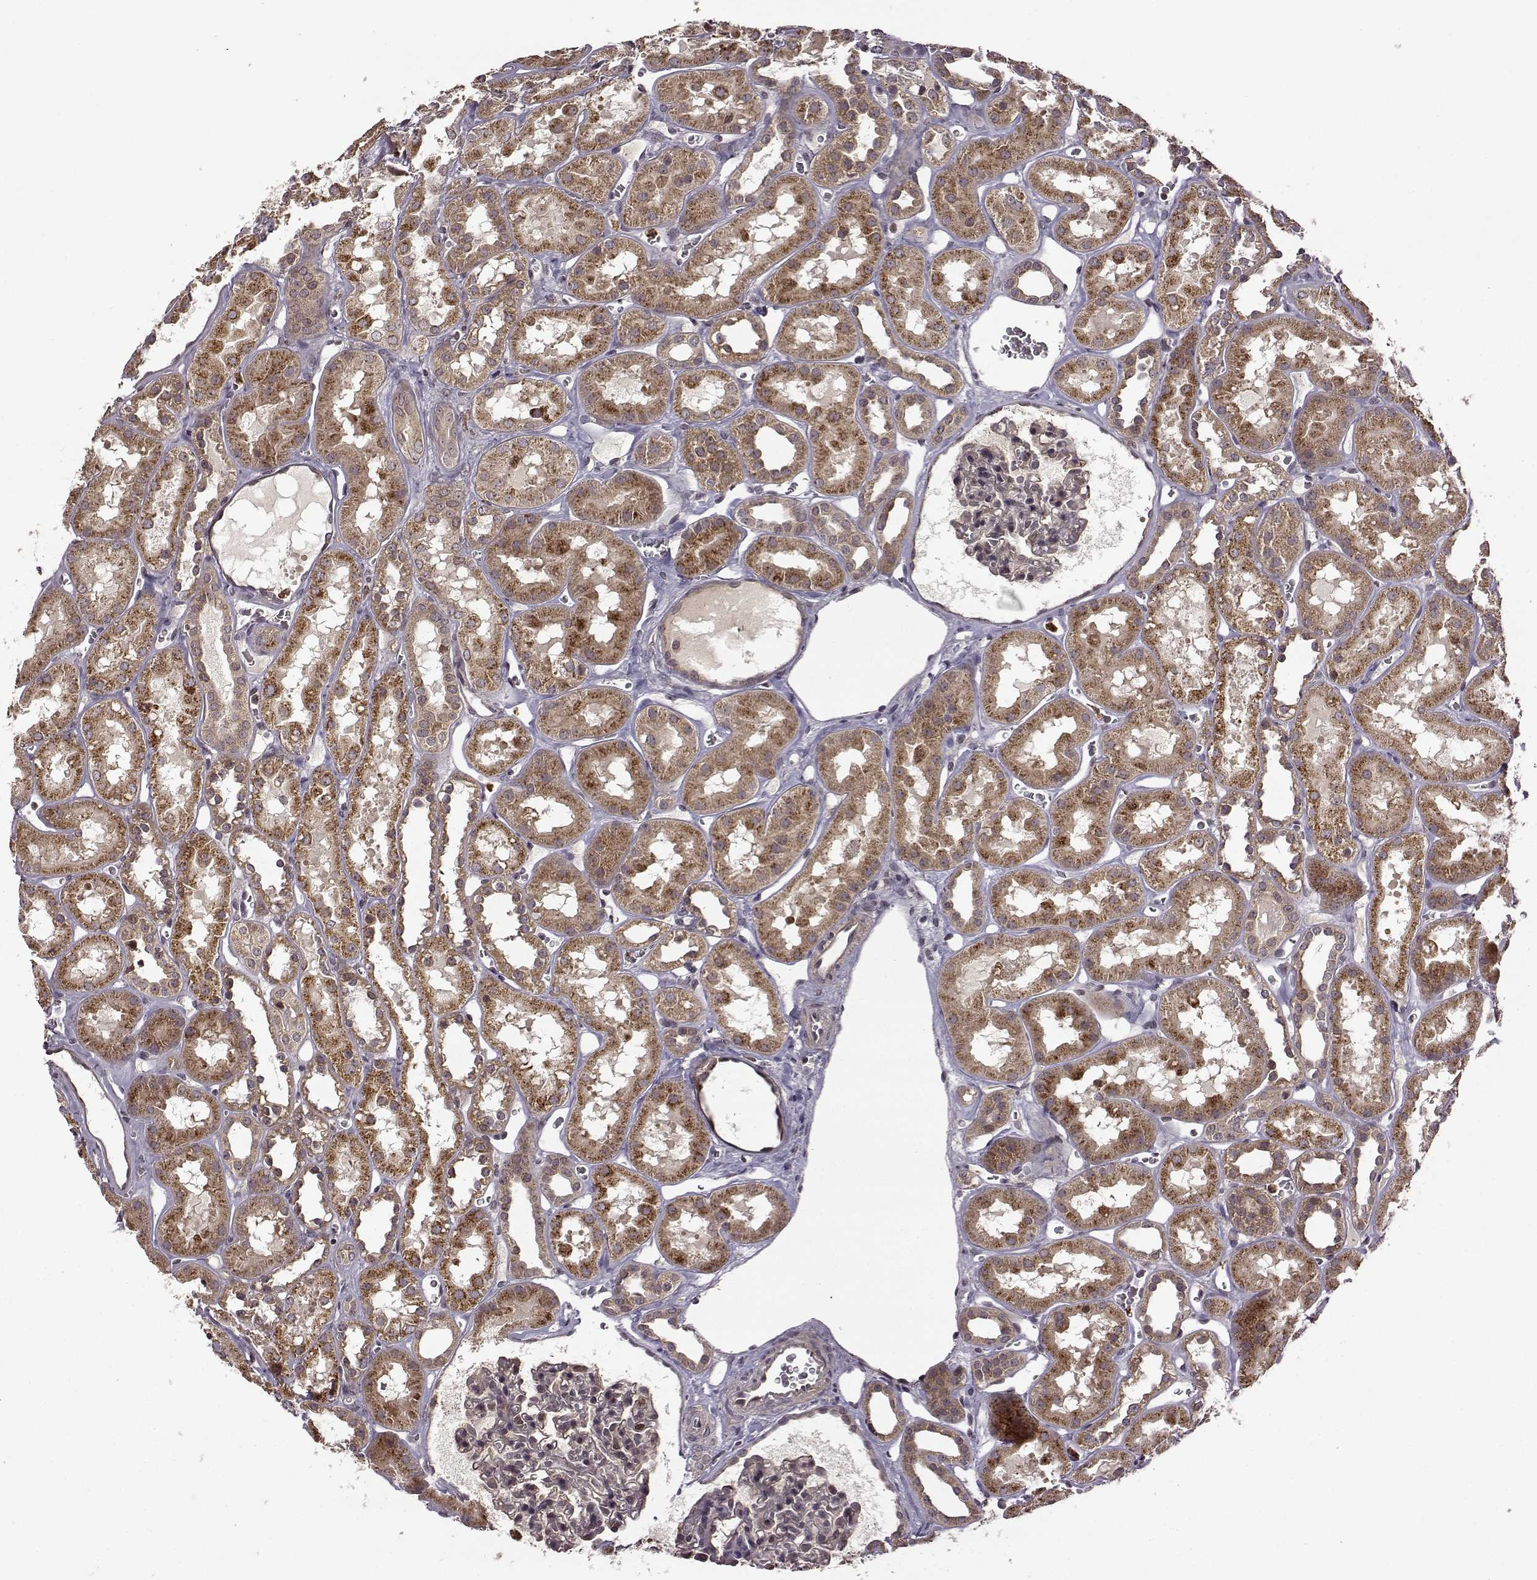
{"staining": {"intensity": "negative", "quantity": "none", "location": "none"}, "tissue": "kidney", "cell_type": "Cells in glomeruli", "image_type": "normal", "snomed": [{"axis": "morphology", "description": "Normal tissue, NOS"}, {"axis": "topography", "description": "Kidney"}], "caption": "A high-resolution photomicrograph shows immunohistochemistry (IHC) staining of benign kidney, which exhibits no significant positivity in cells in glomeruli. Nuclei are stained in blue.", "gene": "TRMU", "patient": {"sex": "female", "age": 41}}